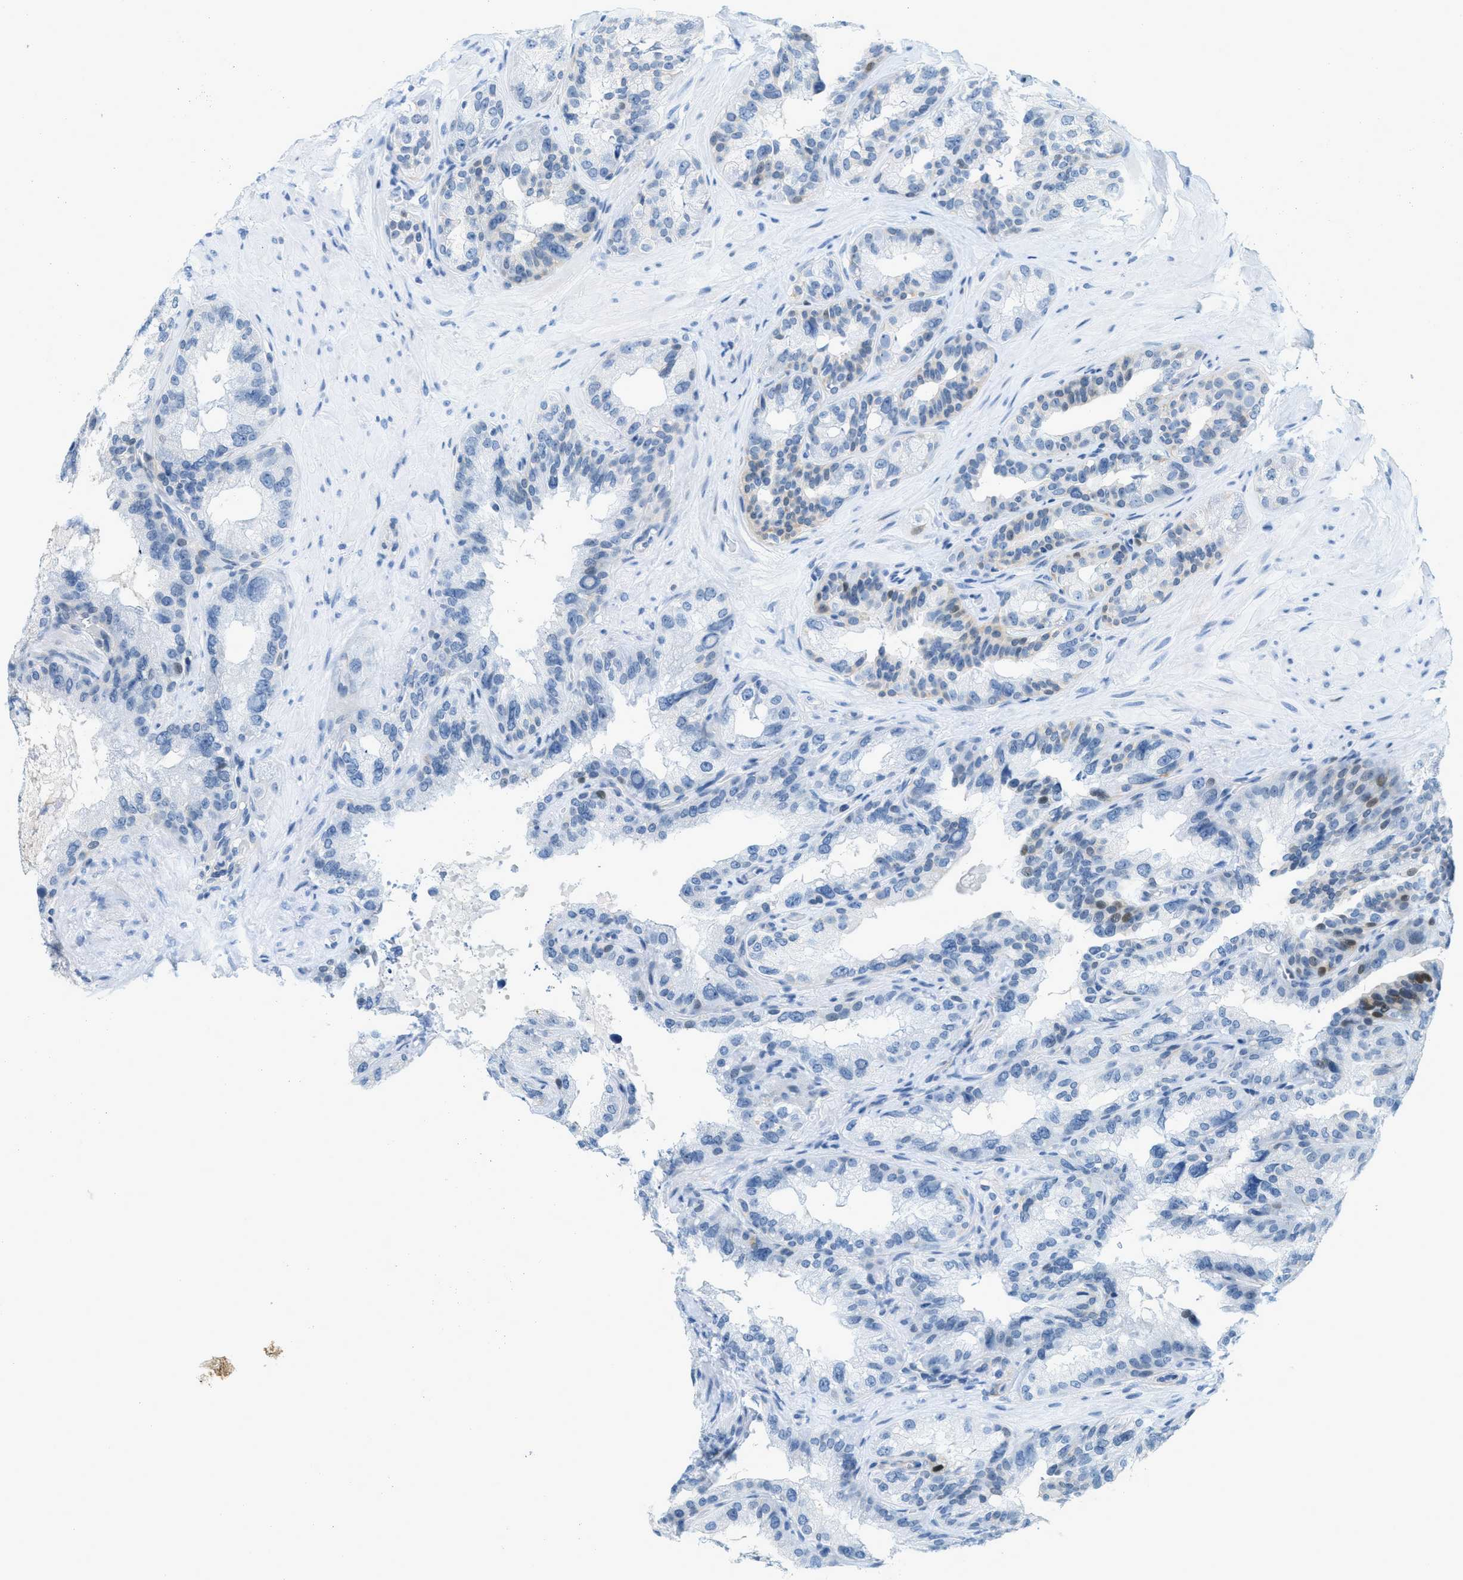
{"staining": {"intensity": "negative", "quantity": "none", "location": "none"}, "tissue": "seminal vesicle", "cell_type": "Glandular cells", "image_type": "normal", "snomed": [{"axis": "morphology", "description": "Normal tissue, NOS"}, {"axis": "topography", "description": "Seminal veicle"}], "caption": "Immunohistochemistry (IHC) photomicrograph of benign seminal vesicle stained for a protein (brown), which demonstrates no positivity in glandular cells. The staining is performed using DAB brown chromogen with nuclei counter-stained in using hematoxylin.", "gene": "CYP4X1", "patient": {"sex": "male", "age": 68}}